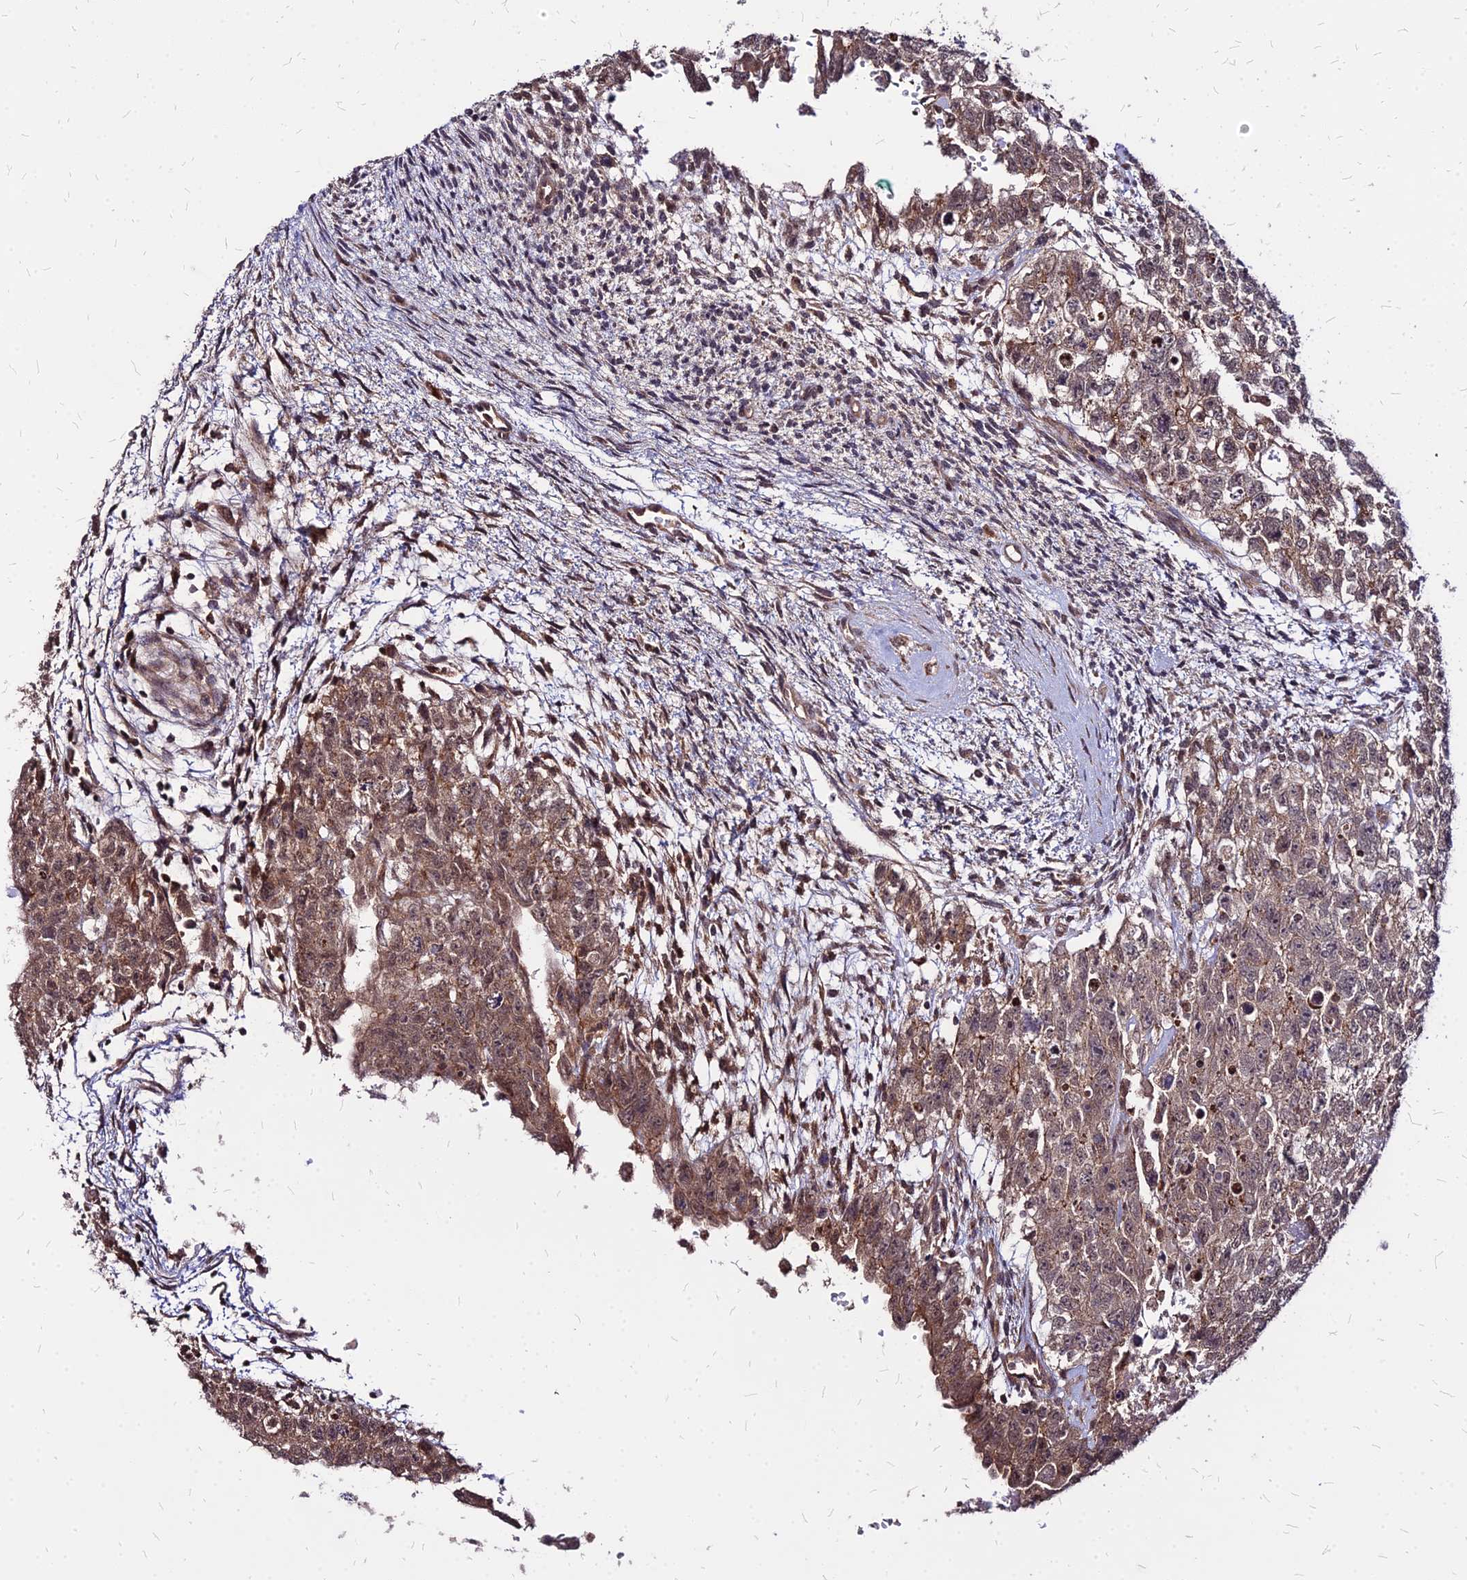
{"staining": {"intensity": "moderate", "quantity": "25%-75%", "location": "cytoplasmic/membranous,nuclear"}, "tissue": "testis cancer", "cell_type": "Tumor cells", "image_type": "cancer", "snomed": [{"axis": "morphology", "description": "Carcinoma, Embryonal, NOS"}, {"axis": "topography", "description": "Testis"}], "caption": "Immunohistochemical staining of human testis cancer (embryonal carcinoma) displays moderate cytoplasmic/membranous and nuclear protein expression in approximately 25%-75% of tumor cells. The staining is performed using DAB (3,3'-diaminobenzidine) brown chromogen to label protein expression. The nuclei are counter-stained blue using hematoxylin.", "gene": "APBA3", "patient": {"sex": "male", "age": 26}}